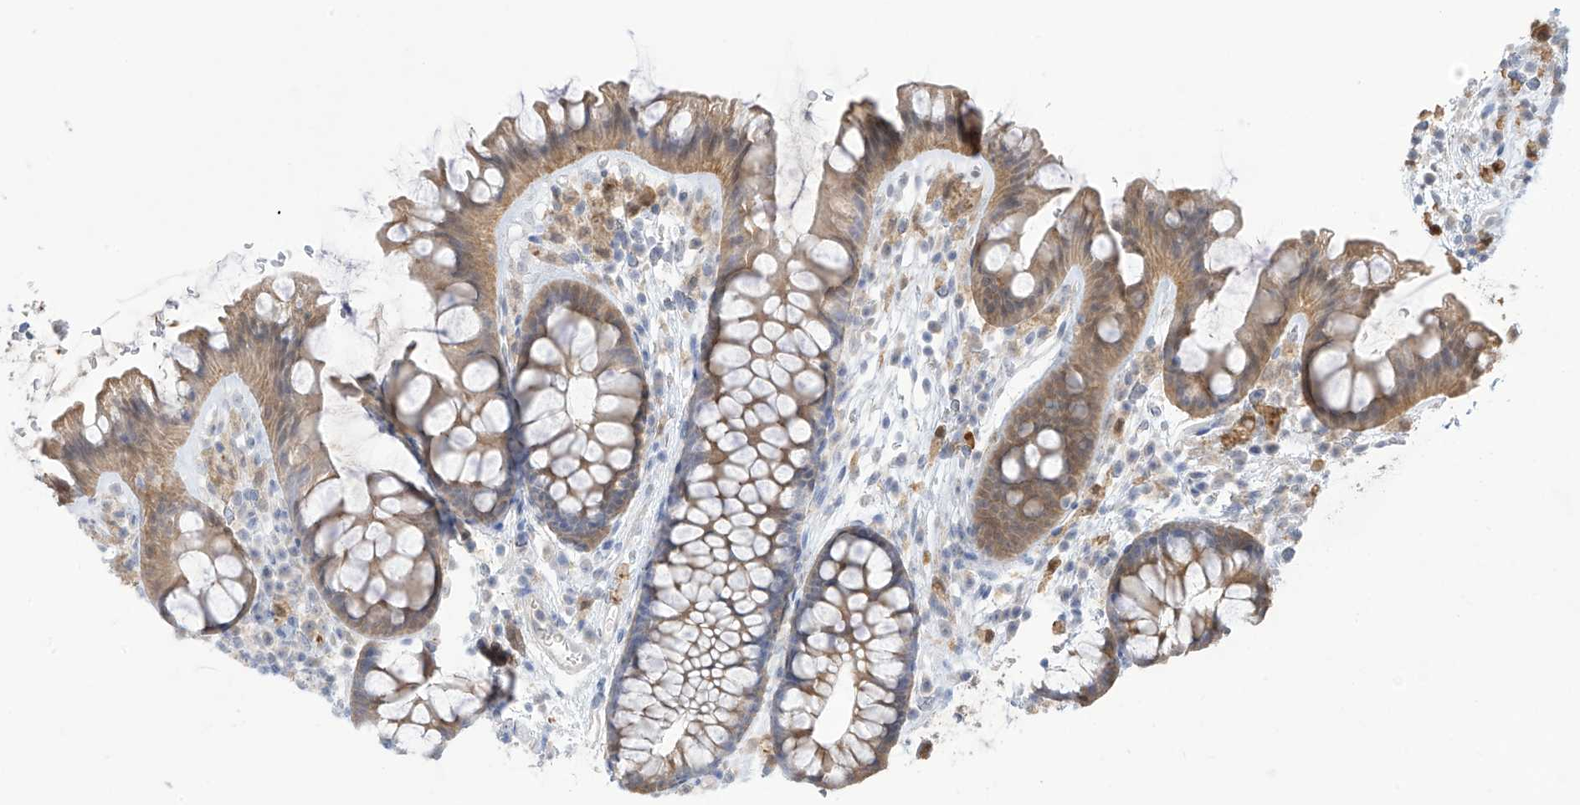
{"staining": {"intensity": "weak", "quantity": "<25%", "location": "cytoplasmic/membranous"}, "tissue": "colon", "cell_type": "Endothelial cells", "image_type": "normal", "snomed": [{"axis": "morphology", "description": "Normal tissue, NOS"}, {"axis": "topography", "description": "Colon"}], "caption": "Endothelial cells show no significant protein expression in benign colon. (DAB IHC visualized using brightfield microscopy, high magnification).", "gene": "IDH1", "patient": {"sex": "female", "age": 62}}